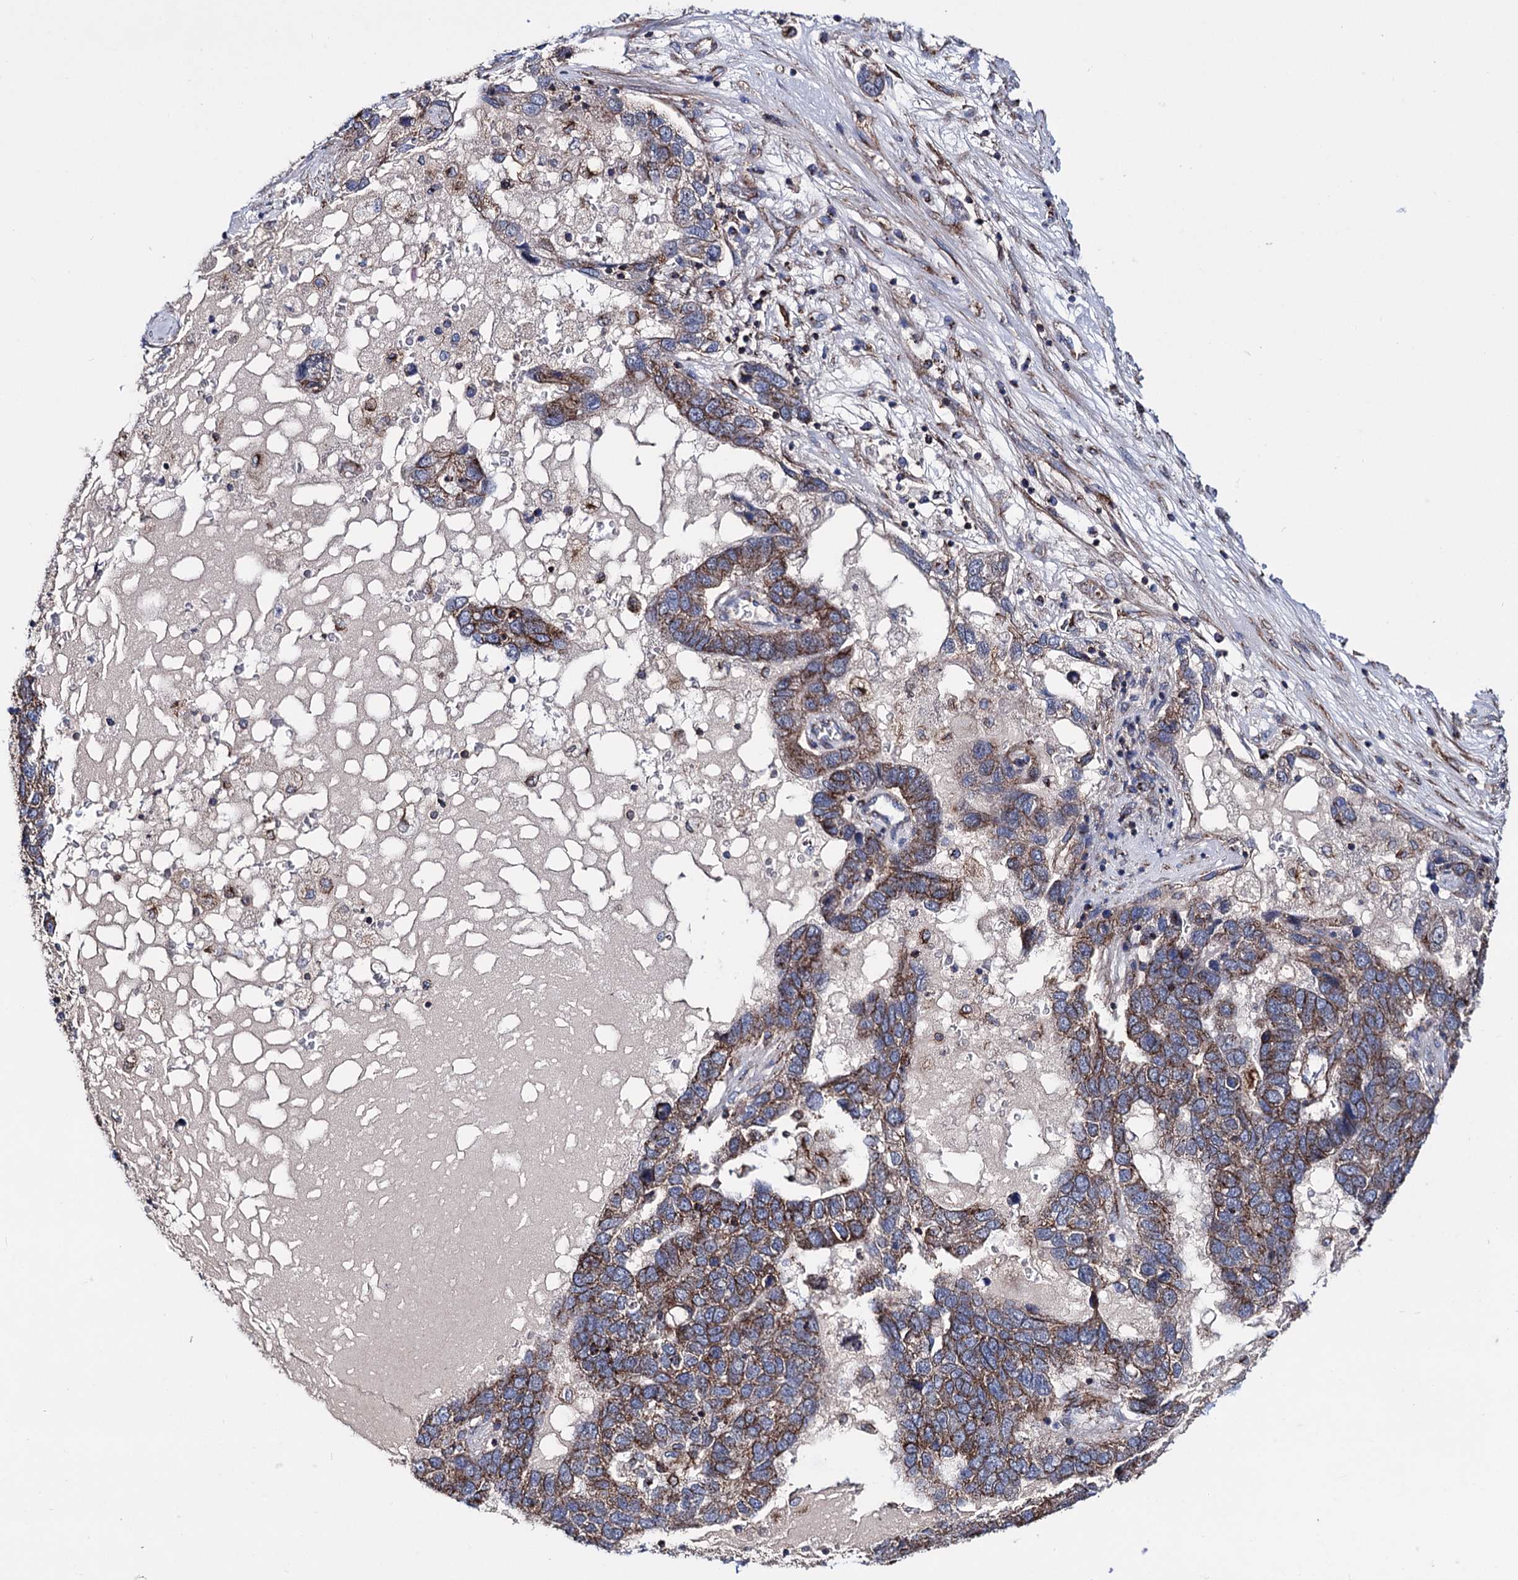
{"staining": {"intensity": "moderate", "quantity": ">75%", "location": "cytoplasmic/membranous"}, "tissue": "pancreatic cancer", "cell_type": "Tumor cells", "image_type": "cancer", "snomed": [{"axis": "morphology", "description": "Adenocarcinoma, NOS"}, {"axis": "topography", "description": "Pancreas"}], "caption": "Immunohistochemistry image of neoplastic tissue: human pancreatic adenocarcinoma stained using IHC exhibits medium levels of moderate protein expression localized specifically in the cytoplasmic/membranous of tumor cells, appearing as a cytoplasmic/membranous brown color.", "gene": "DEF6", "patient": {"sex": "female", "age": 61}}